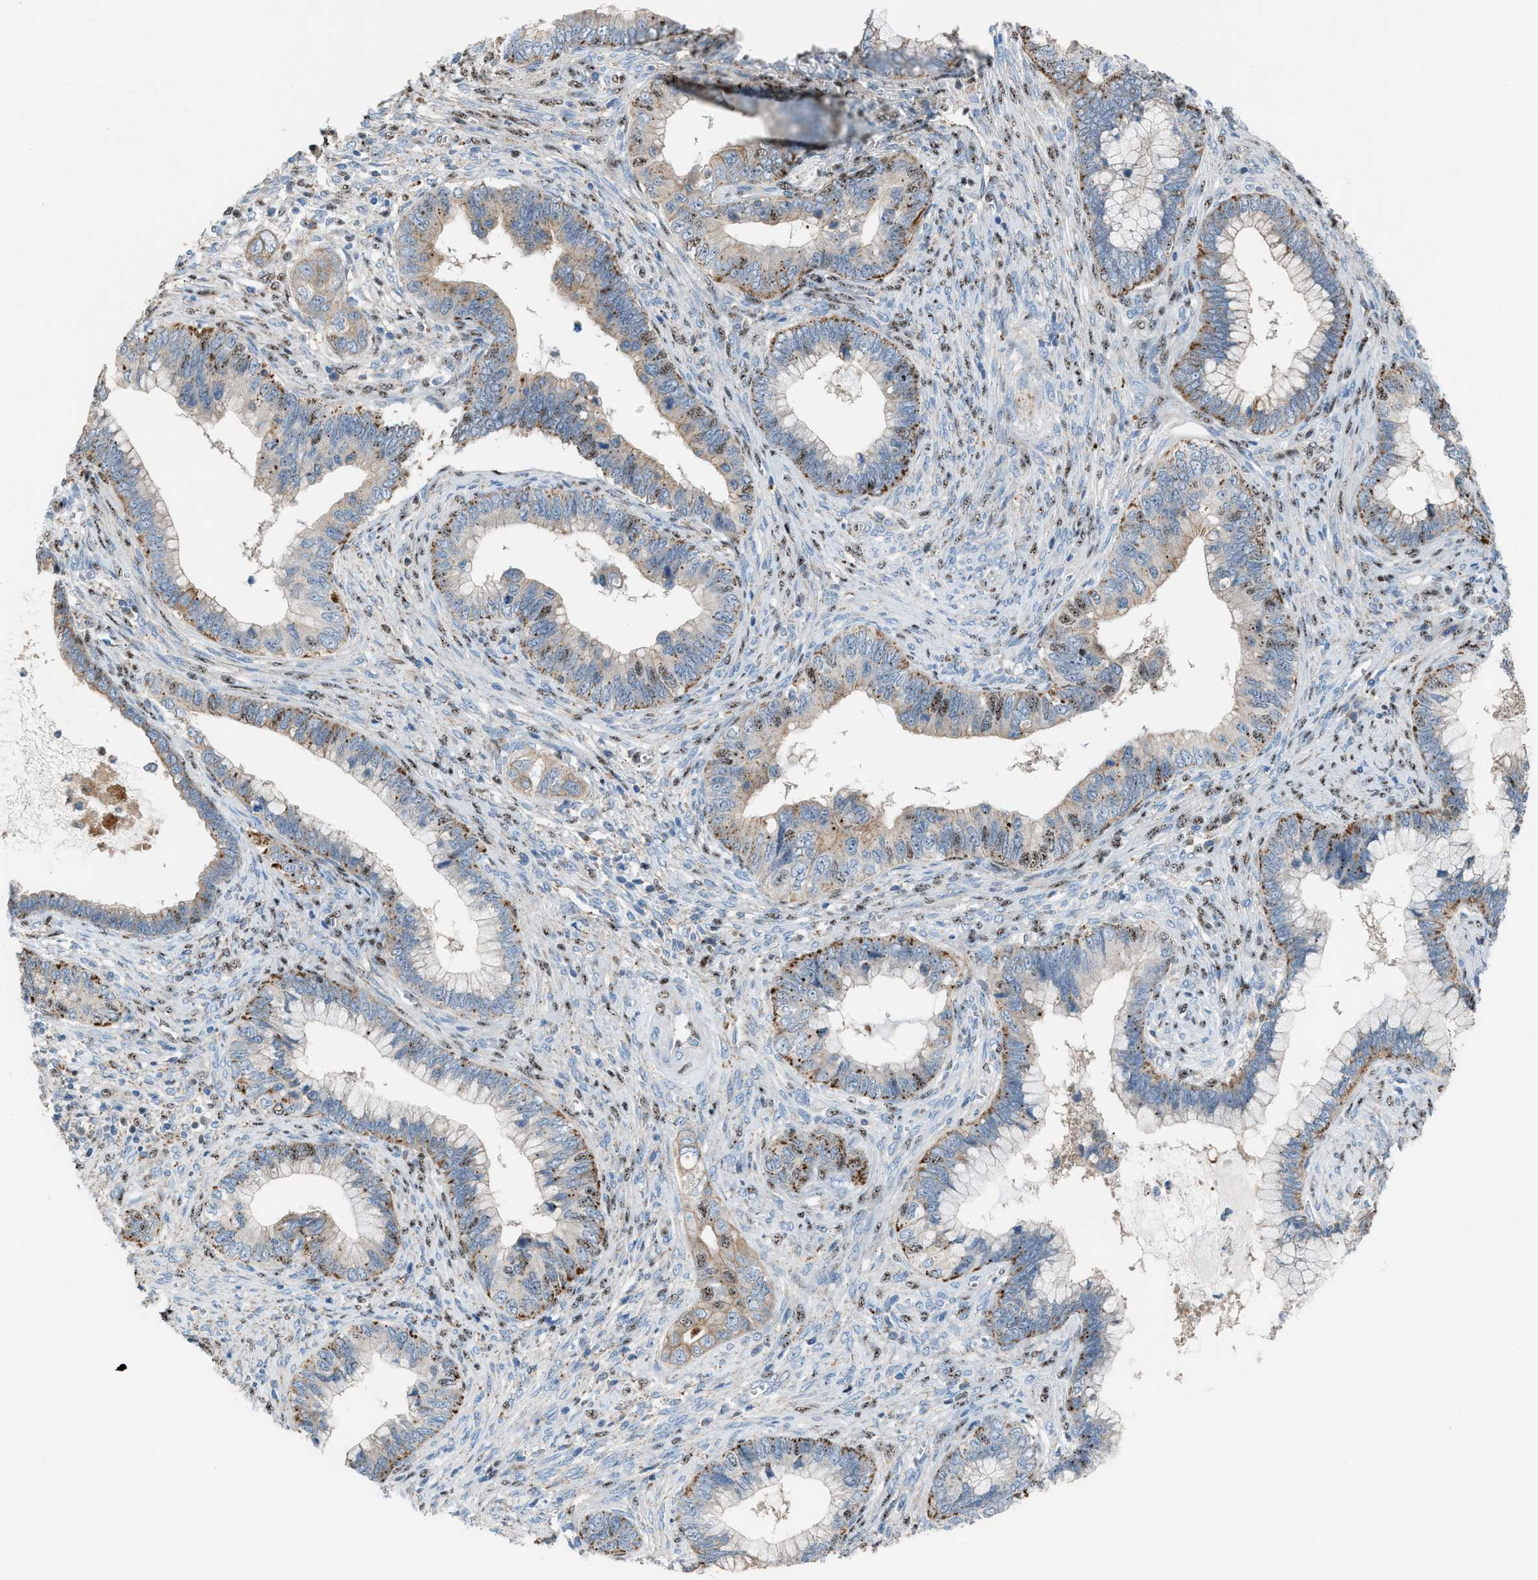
{"staining": {"intensity": "weak", "quantity": "25%-75%", "location": "cytoplasmic/membranous,nuclear"}, "tissue": "cervical cancer", "cell_type": "Tumor cells", "image_type": "cancer", "snomed": [{"axis": "morphology", "description": "Adenocarcinoma, NOS"}, {"axis": "topography", "description": "Cervix"}], "caption": "Brown immunohistochemical staining in human cervical cancer (adenocarcinoma) exhibits weak cytoplasmic/membranous and nuclear positivity in about 25%-75% of tumor cells.", "gene": "CENPP", "patient": {"sex": "female", "age": 44}}